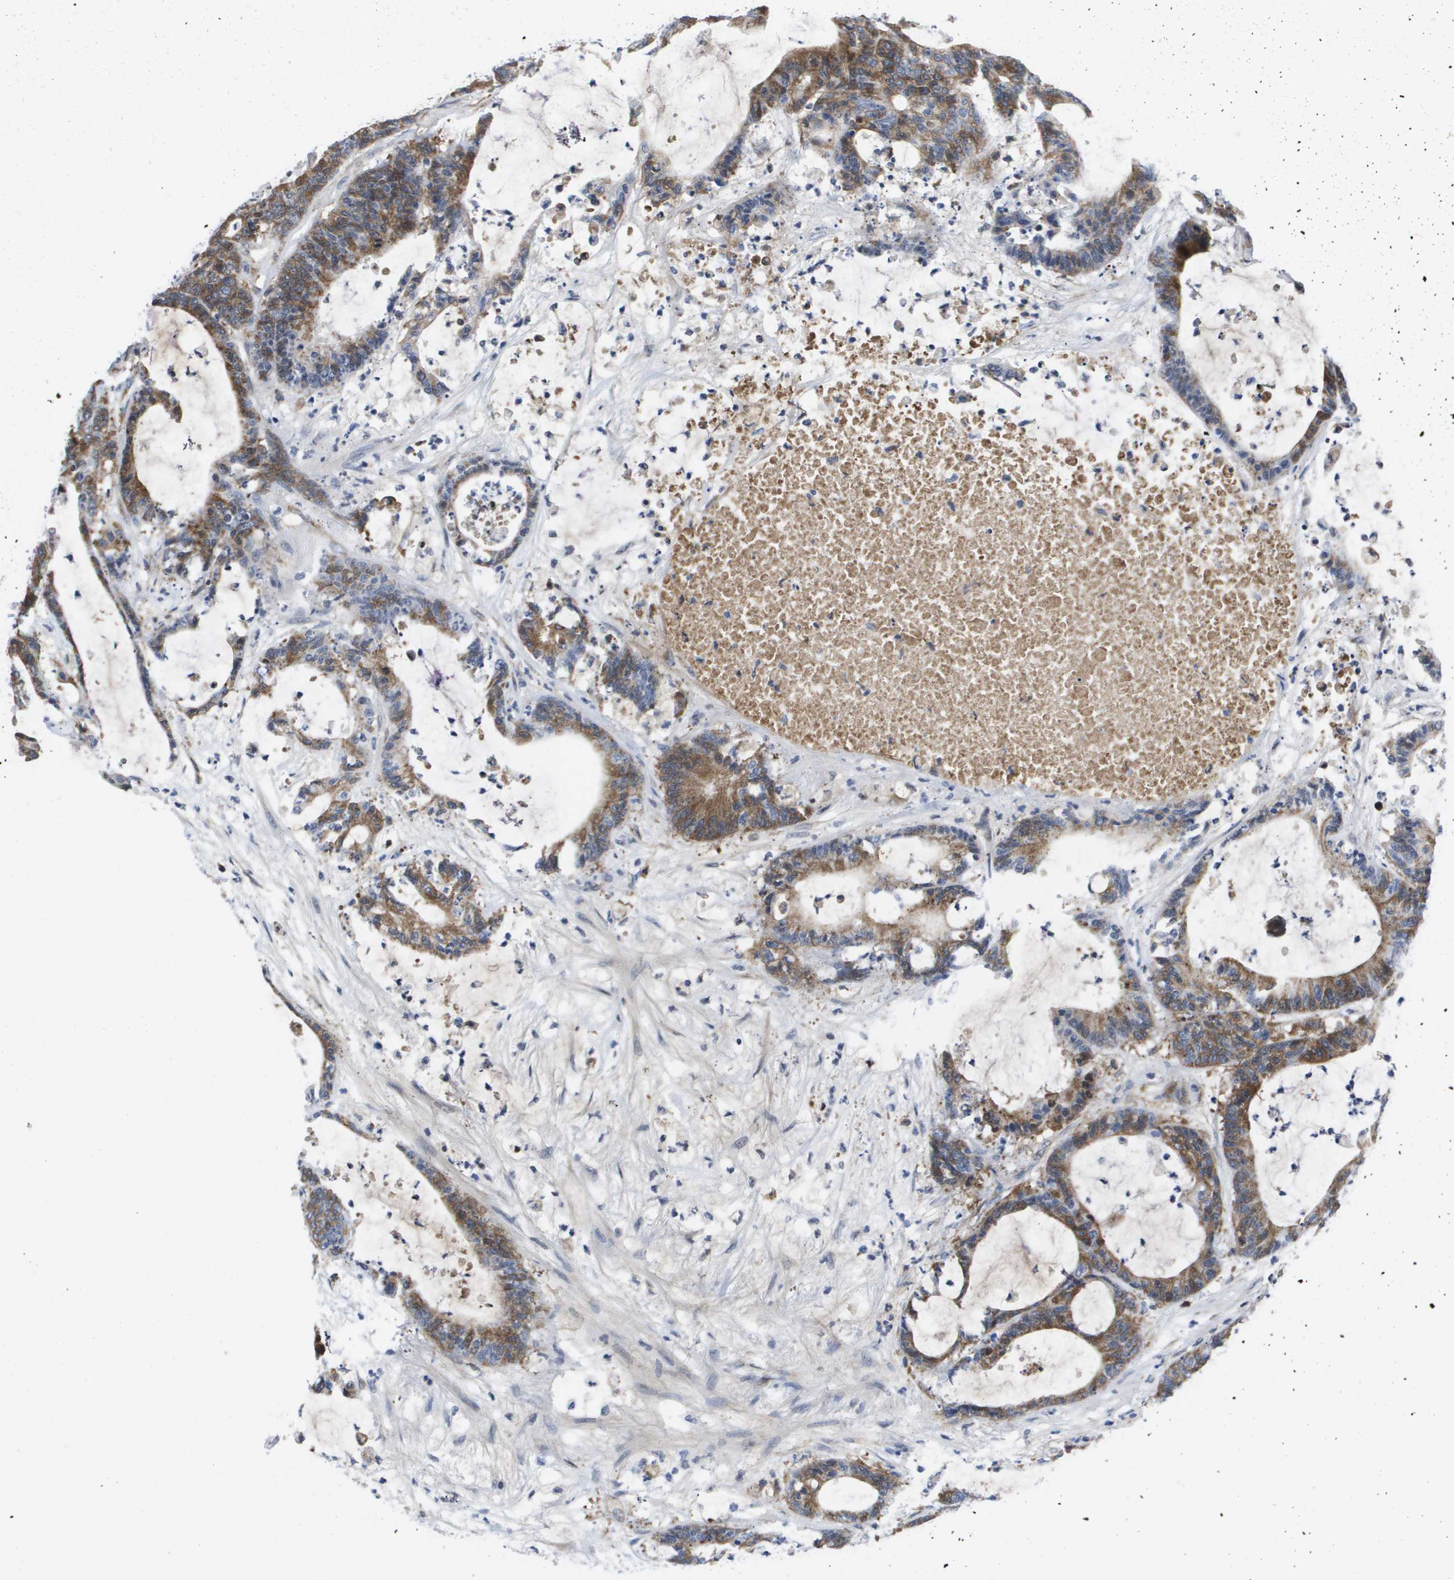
{"staining": {"intensity": "moderate", "quantity": ">75%", "location": "cytoplasmic/membranous"}, "tissue": "colorectal cancer", "cell_type": "Tumor cells", "image_type": "cancer", "snomed": [{"axis": "morphology", "description": "Adenocarcinoma, NOS"}, {"axis": "topography", "description": "Colon"}], "caption": "Immunohistochemical staining of colorectal cancer displays medium levels of moderate cytoplasmic/membranous expression in approximately >75% of tumor cells.", "gene": "SERPINC1", "patient": {"sex": "female", "age": 84}}